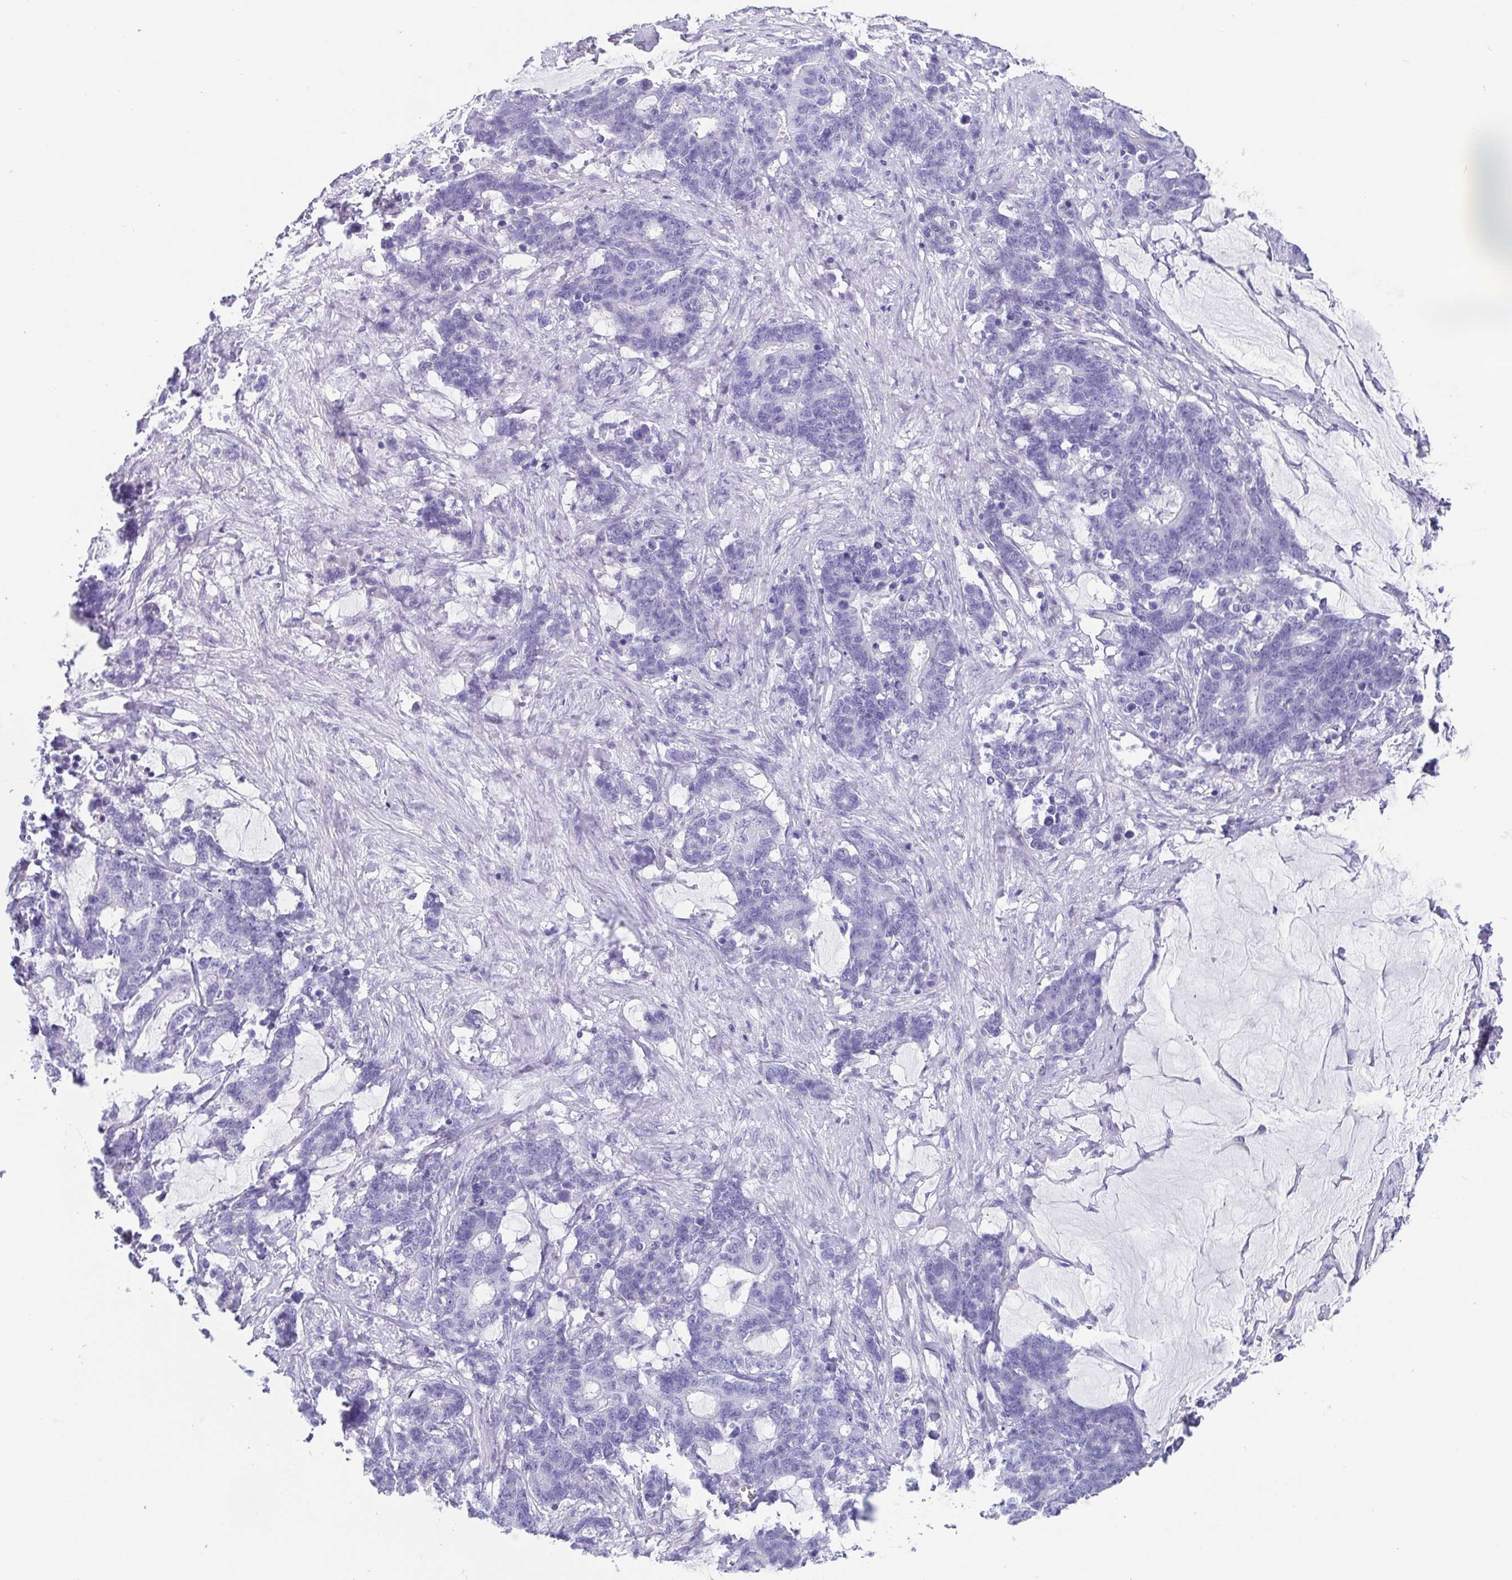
{"staining": {"intensity": "negative", "quantity": "none", "location": "none"}, "tissue": "stomach cancer", "cell_type": "Tumor cells", "image_type": "cancer", "snomed": [{"axis": "morphology", "description": "Normal tissue, NOS"}, {"axis": "morphology", "description": "Adenocarcinoma, NOS"}, {"axis": "topography", "description": "Stomach"}], "caption": "The immunohistochemistry (IHC) micrograph has no significant positivity in tumor cells of stomach cancer tissue. (Stains: DAB (3,3'-diaminobenzidine) immunohistochemistry (IHC) with hematoxylin counter stain, Microscopy: brightfield microscopy at high magnification).", "gene": "SCGN", "patient": {"sex": "female", "age": 64}}